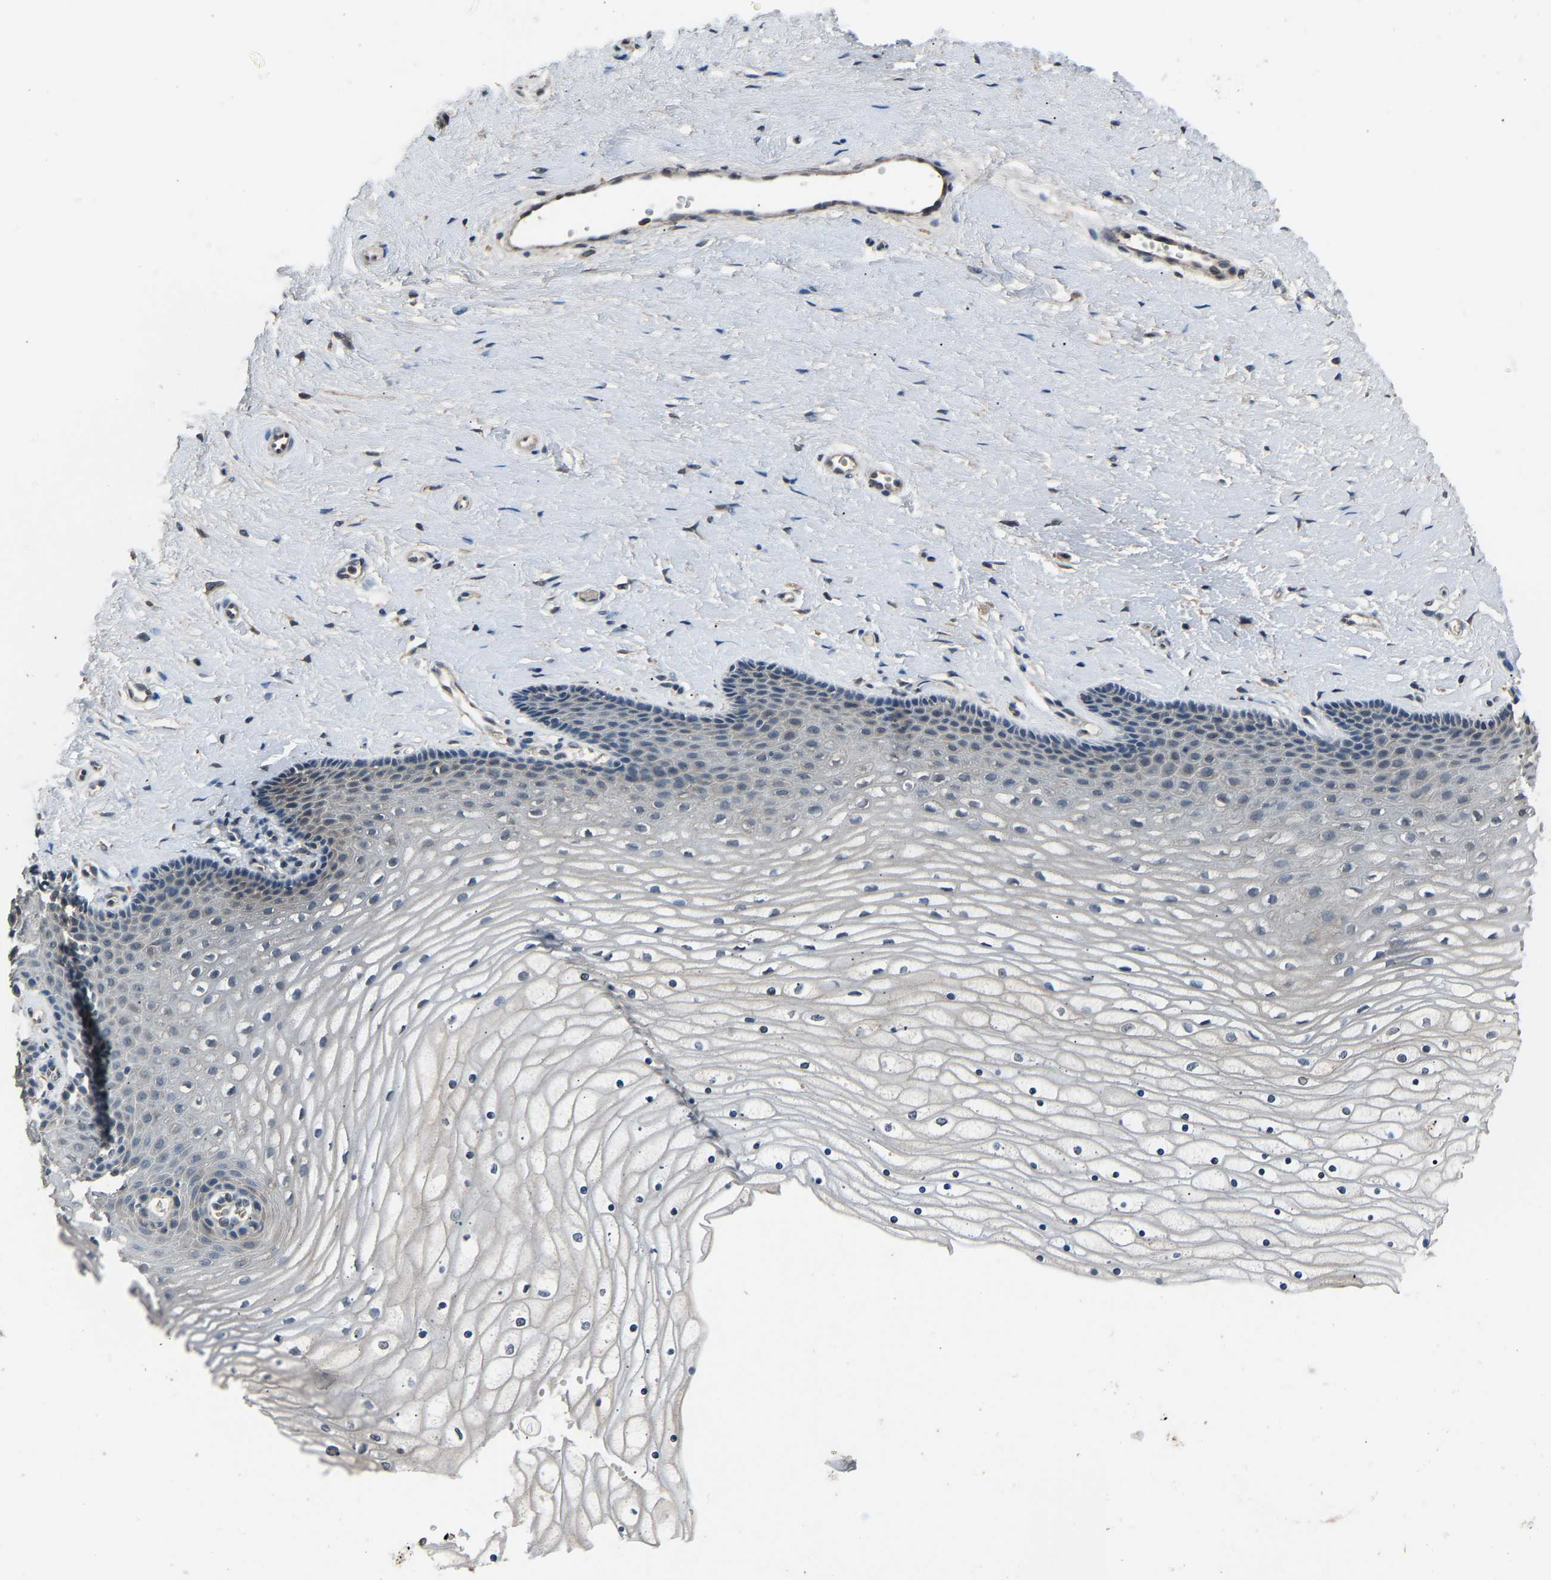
{"staining": {"intensity": "negative", "quantity": "none", "location": "none"}, "tissue": "cervix", "cell_type": "Glandular cells", "image_type": "normal", "snomed": [{"axis": "morphology", "description": "Normal tissue, NOS"}, {"axis": "topography", "description": "Cervix"}], "caption": "This is an immunohistochemistry (IHC) micrograph of normal human cervix. There is no staining in glandular cells.", "gene": "ABCC9", "patient": {"sex": "female", "age": 39}}